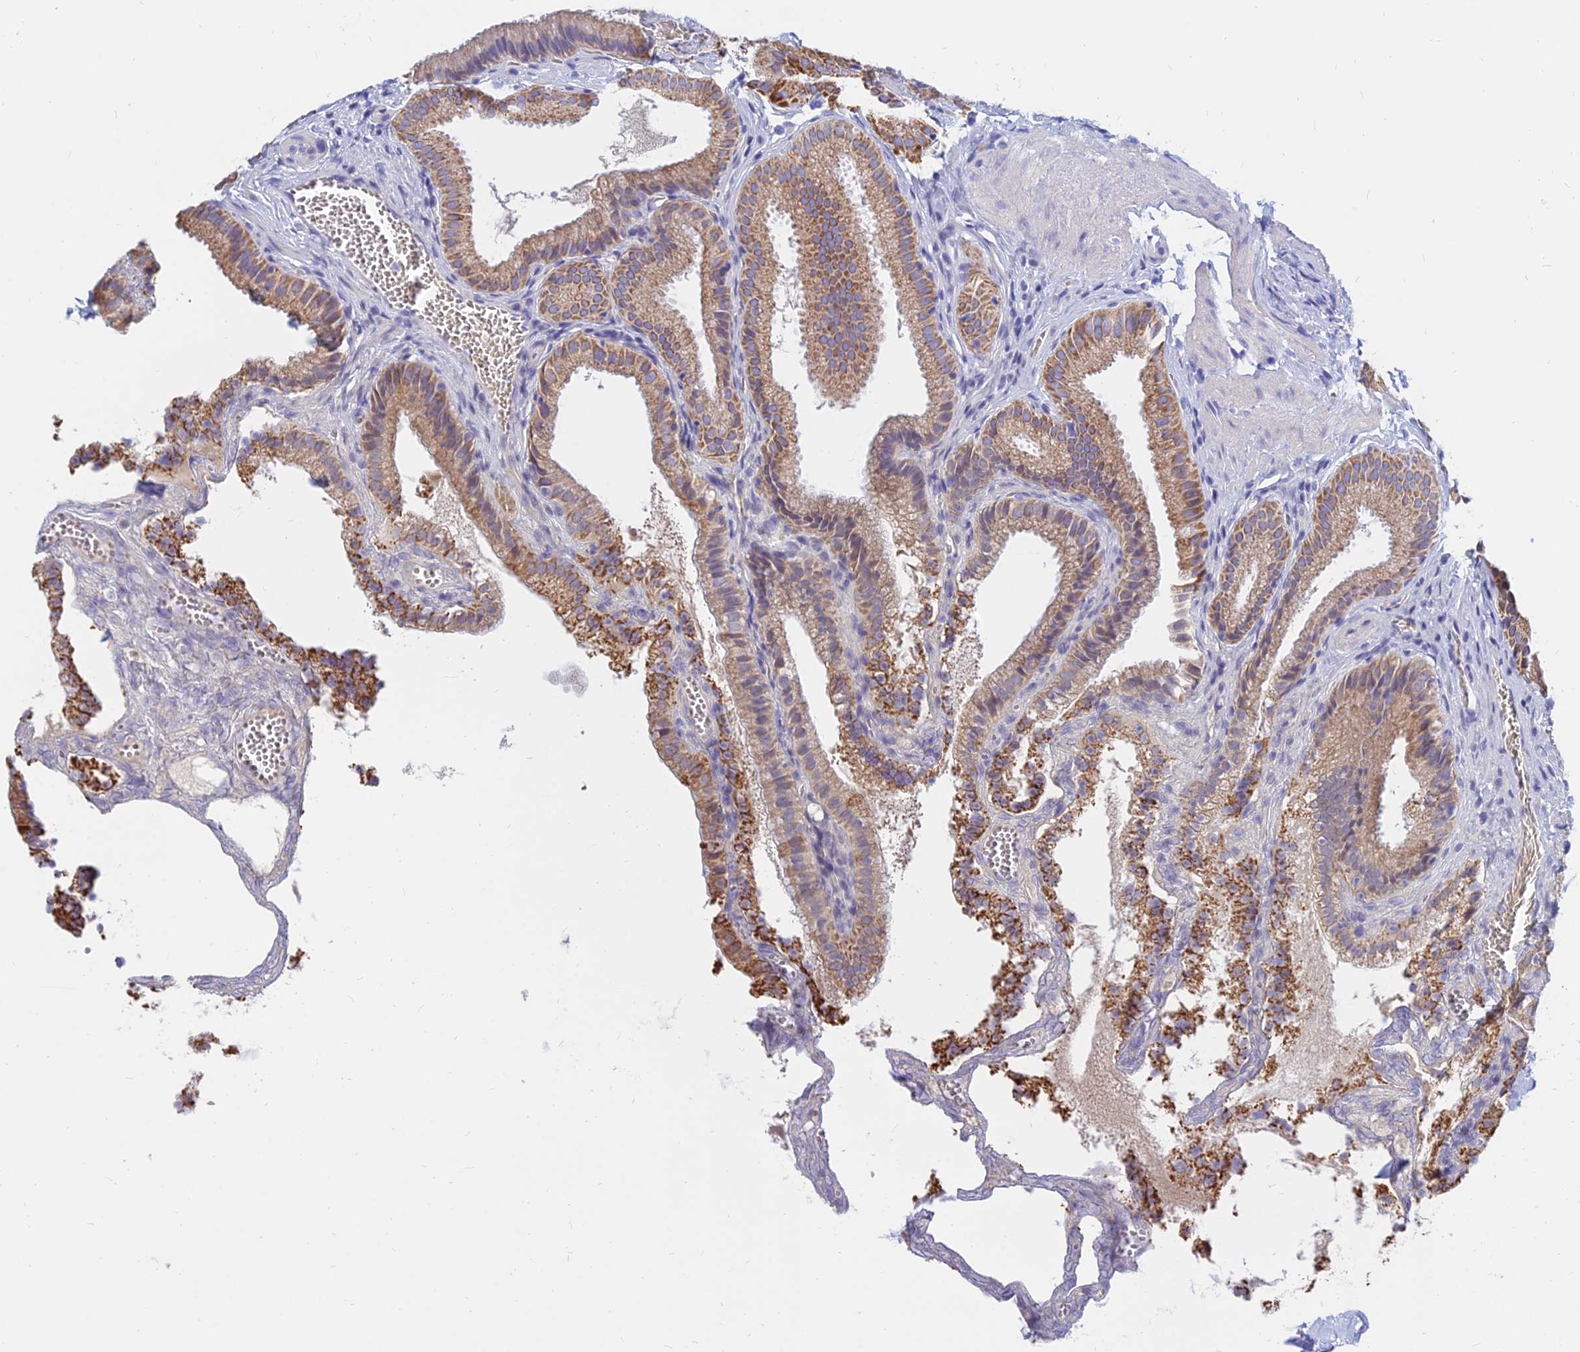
{"staining": {"intensity": "moderate", "quantity": ">75%", "location": "cytoplasmic/membranous"}, "tissue": "gallbladder", "cell_type": "Glandular cells", "image_type": "normal", "snomed": [{"axis": "morphology", "description": "Normal tissue, NOS"}, {"axis": "topography", "description": "Gallbladder"}], "caption": "Gallbladder was stained to show a protein in brown. There is medium levels of moderate cytoplasmic/membranous staining in approximately >75% of glandular cells. Using DAB (3,3'-diaminobenzidine) (brown) and hematoxylin (blue) stains, captured at high magnification using brightfield microscopy.", "gene": "MGST1", "patient": {"sex": "male", "age": 38}}